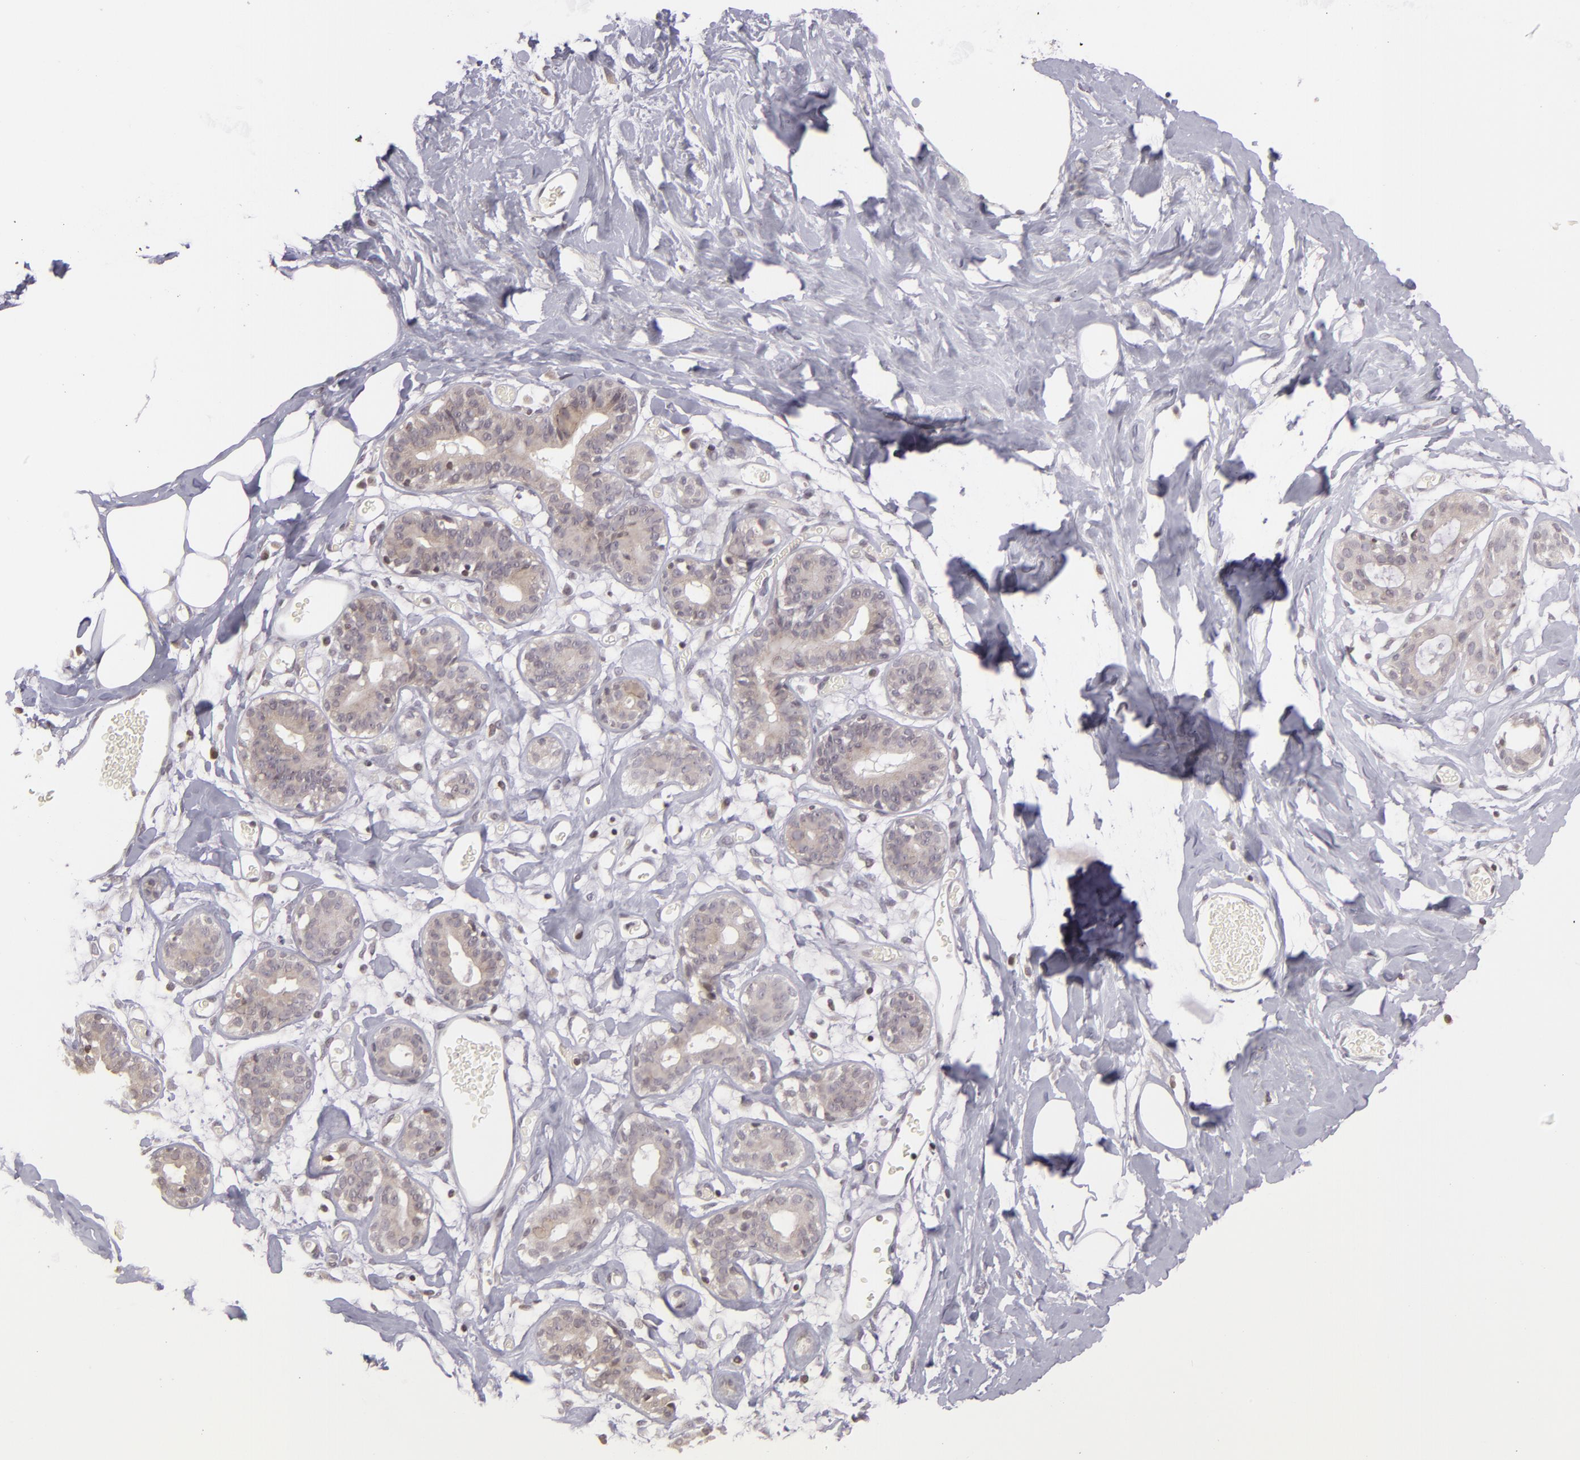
{"staining": {"intensity": "weak", "quantity": ">75%", "location": "nuclear"}, "tissue": "breast", "cell_type": "Adipocytes", "image_type": "normal", "snomed": [{"axis": "morphology", "description": "Normal tissue, NOS"}, {"axis": "topography", "description": "Breast"}], "caption": "This photomicrograph reveals immunohistochemistry (IHC) staining of unremarkable breast, with low weak nuclear expression in about >75% of adipocytes.", "gene": "AKAP6", "patient": {"sex": "female", "age": 23}}